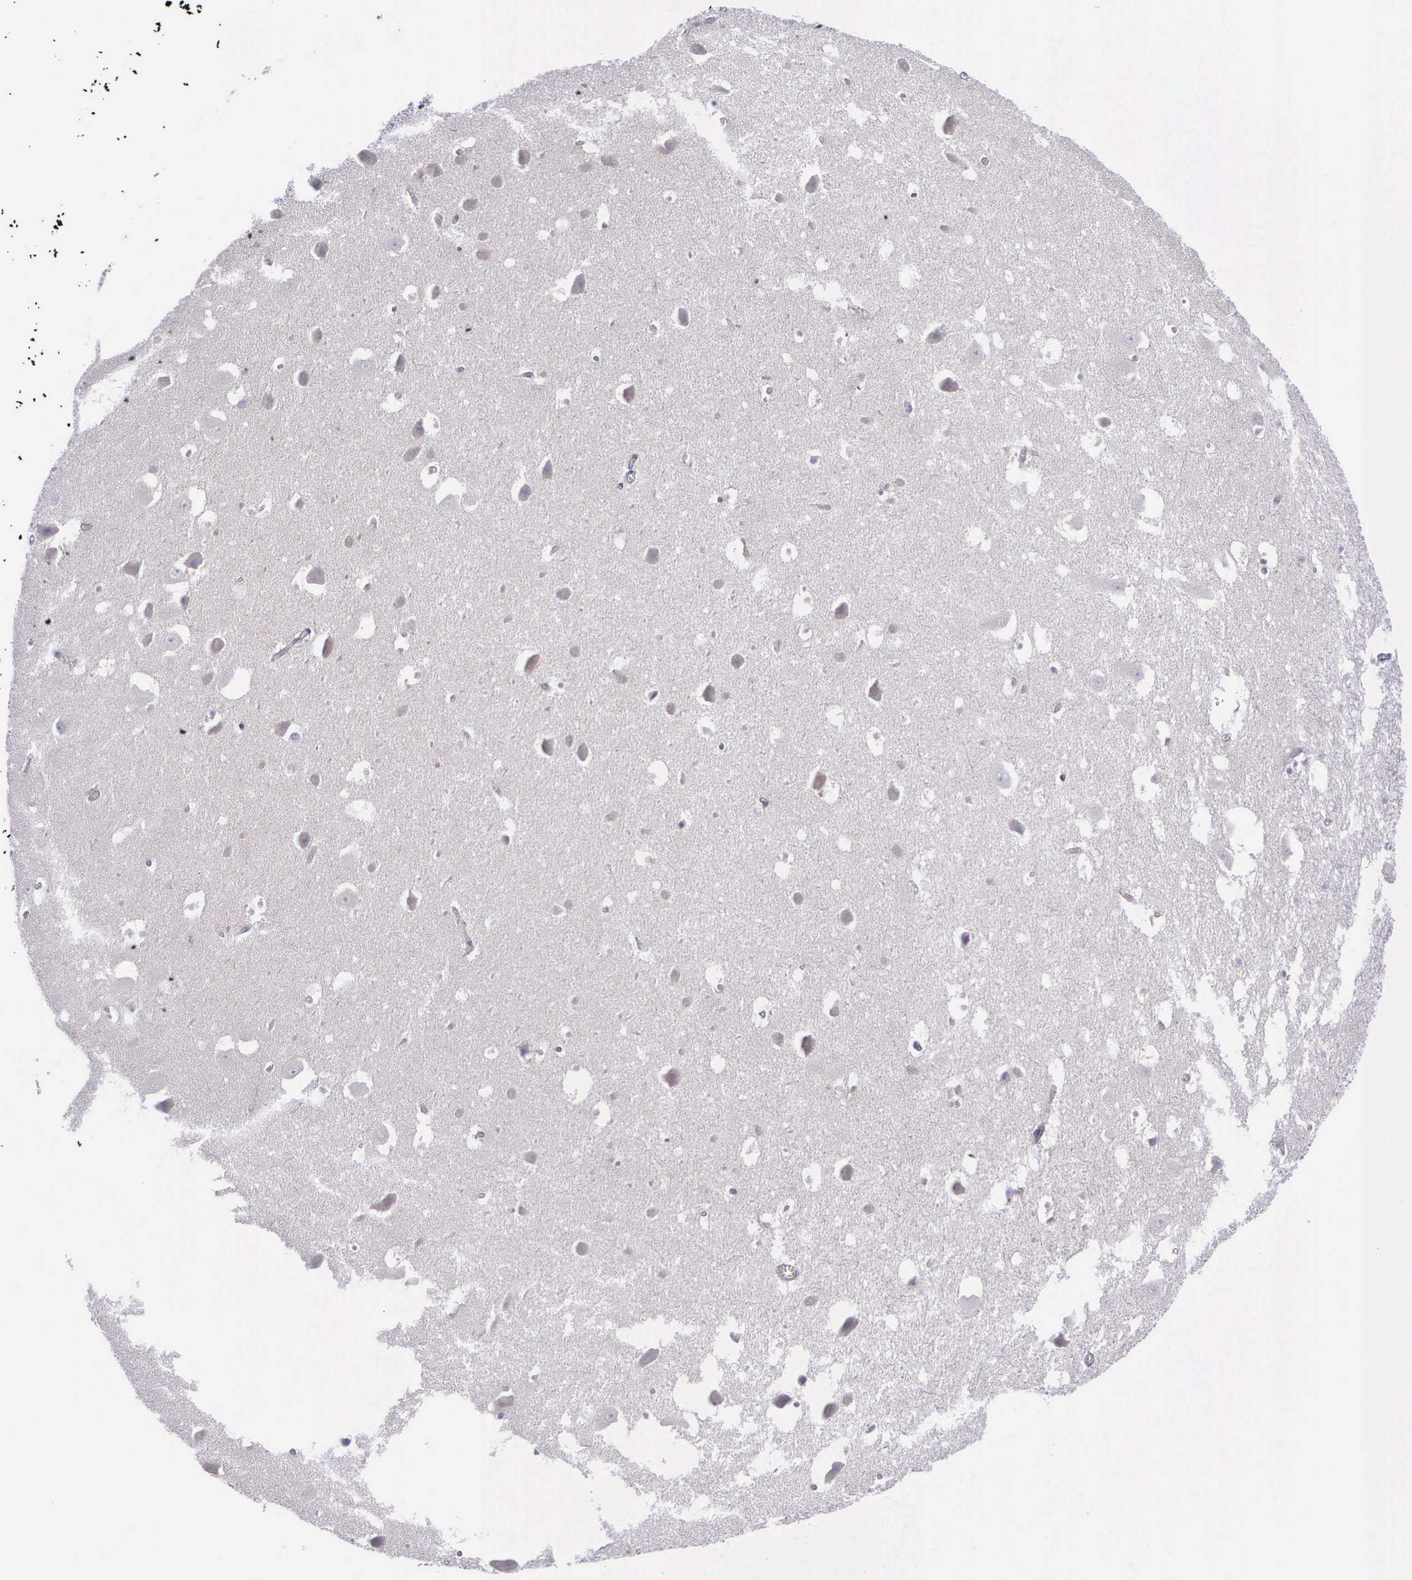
{"staining": {"intensity": "negative", "quantity": "none", "location": "none"}, "tissue": "hippocampus", "cell_type": "Glial cells", "image_type": "normal", "snomed": [{"axis": "morphology", "description": "Normal tissue, NOS"}, {"axis": "topography", "description": "Hippocampus"}], "caption": "Immunohistochemistry micrograph of normal human hippocampus stained for a protein (brown), which reveals no positivity in glial cells.", "gene": "SYNJ2BP", "patient": {"sex": "male", "age": 45}}